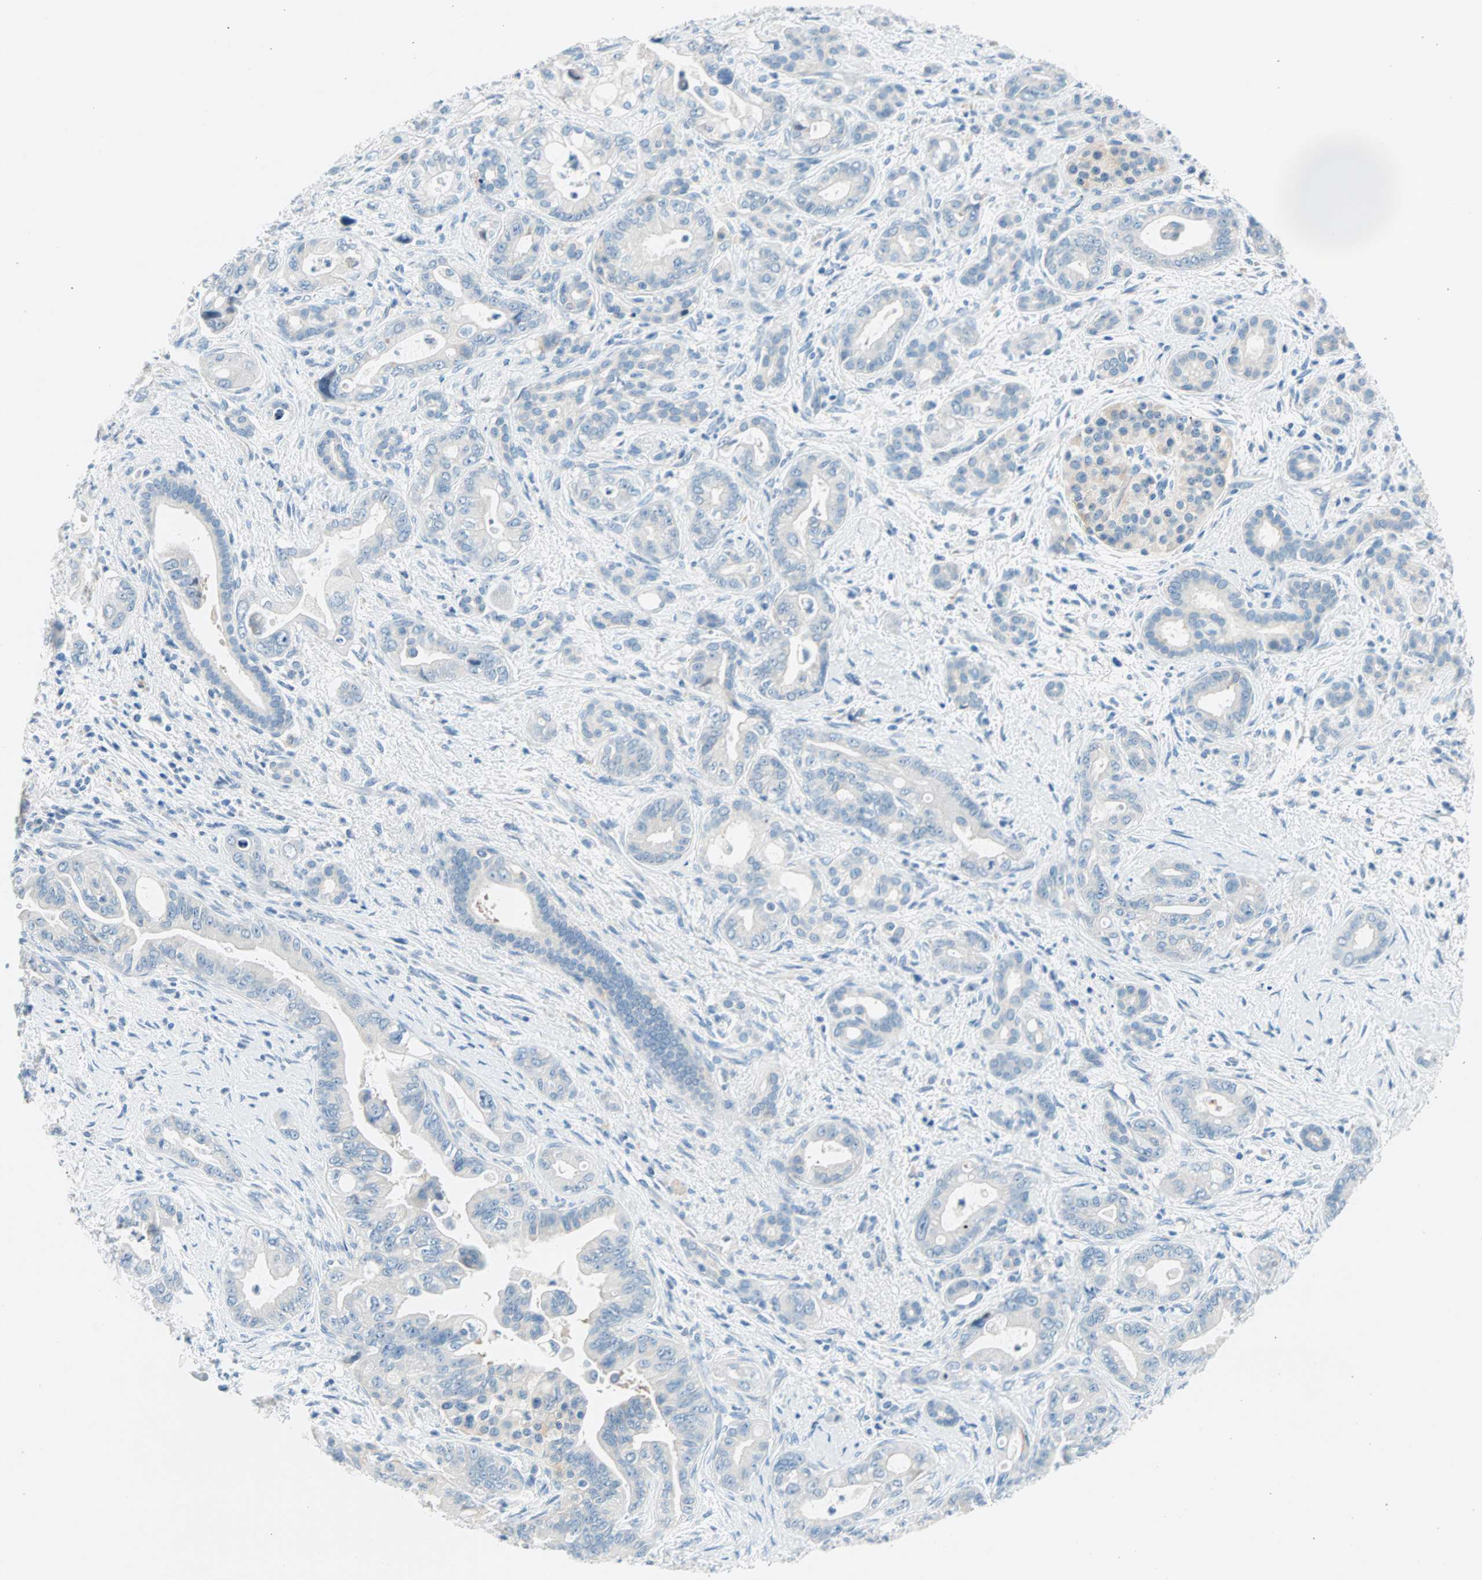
{"staining": {"intensity": "negative", "quantity": "none", "location": "none"}, "tissue": "pancreatic cancer", "cell_type": "Tumor cells", "image_type": "cancer", "snomed": [{"axis": "morphology", "description": "Adenocarcinoma, NOS"}, {"axis": "topography", "description": "Pancreas"}], "caption": "The histopathology image demonstrates no staining of tumor cells in pancreatic cancer.", "gene": "TMEM163", "patient": {"sex": "male", "age": 70}}